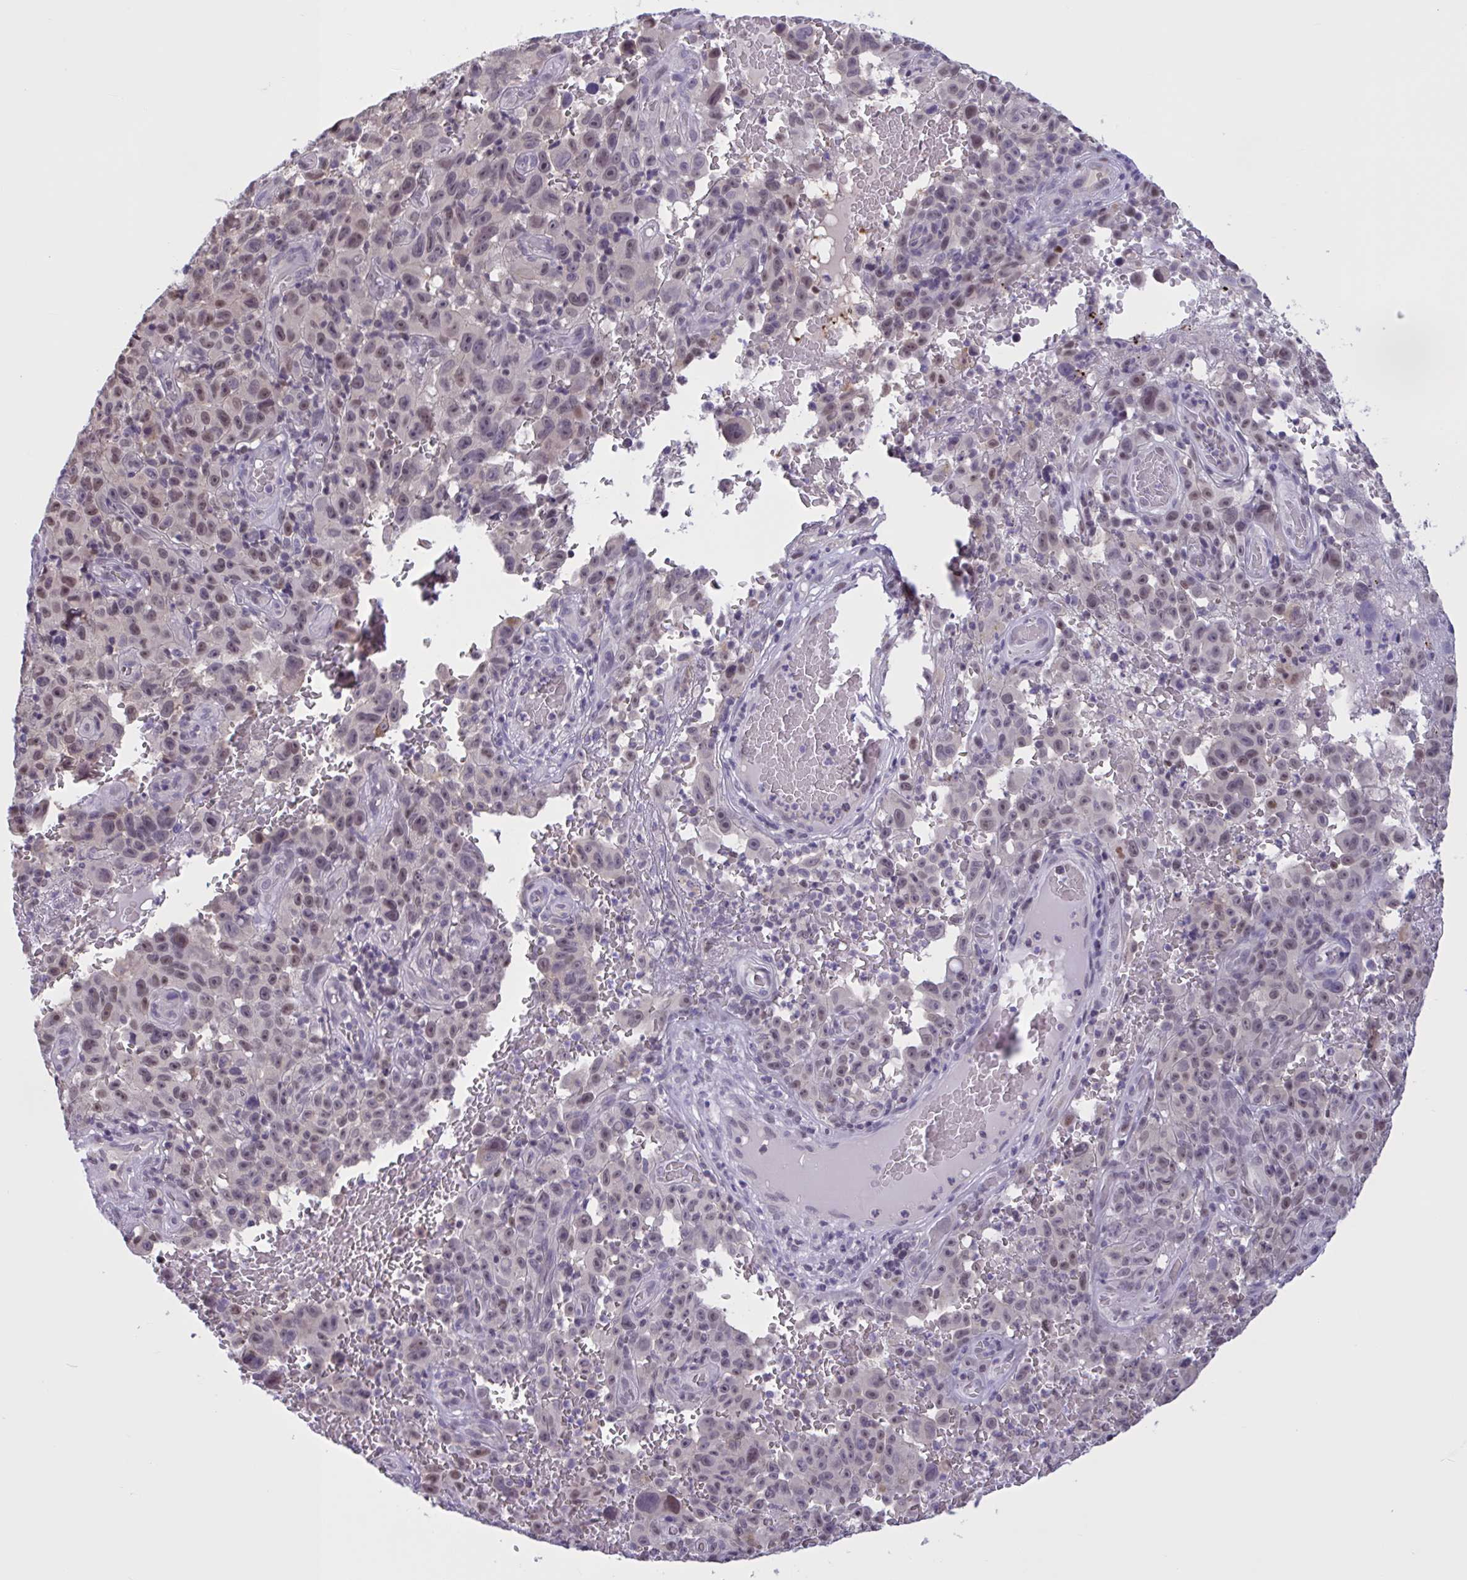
{"staining": {"intensity": "weak", "quantity": ">75%", "location": "nuclear"}, "tissue": "melanoma", "cell_type": "Tumor cells", "image_type": "cancer", "snomed": [{"axis": "morphology", "description": "Malignant melanoma, NOS"}, {"axis": "topography", "description": "Skin"}], "caption": "Protein analysis of malignant melanoma tissue demonstrates weak nuclear positivity in about >75% of tumor cells.", "gene": "RBL1", "patient": {"sex": "female", "age": 82}}